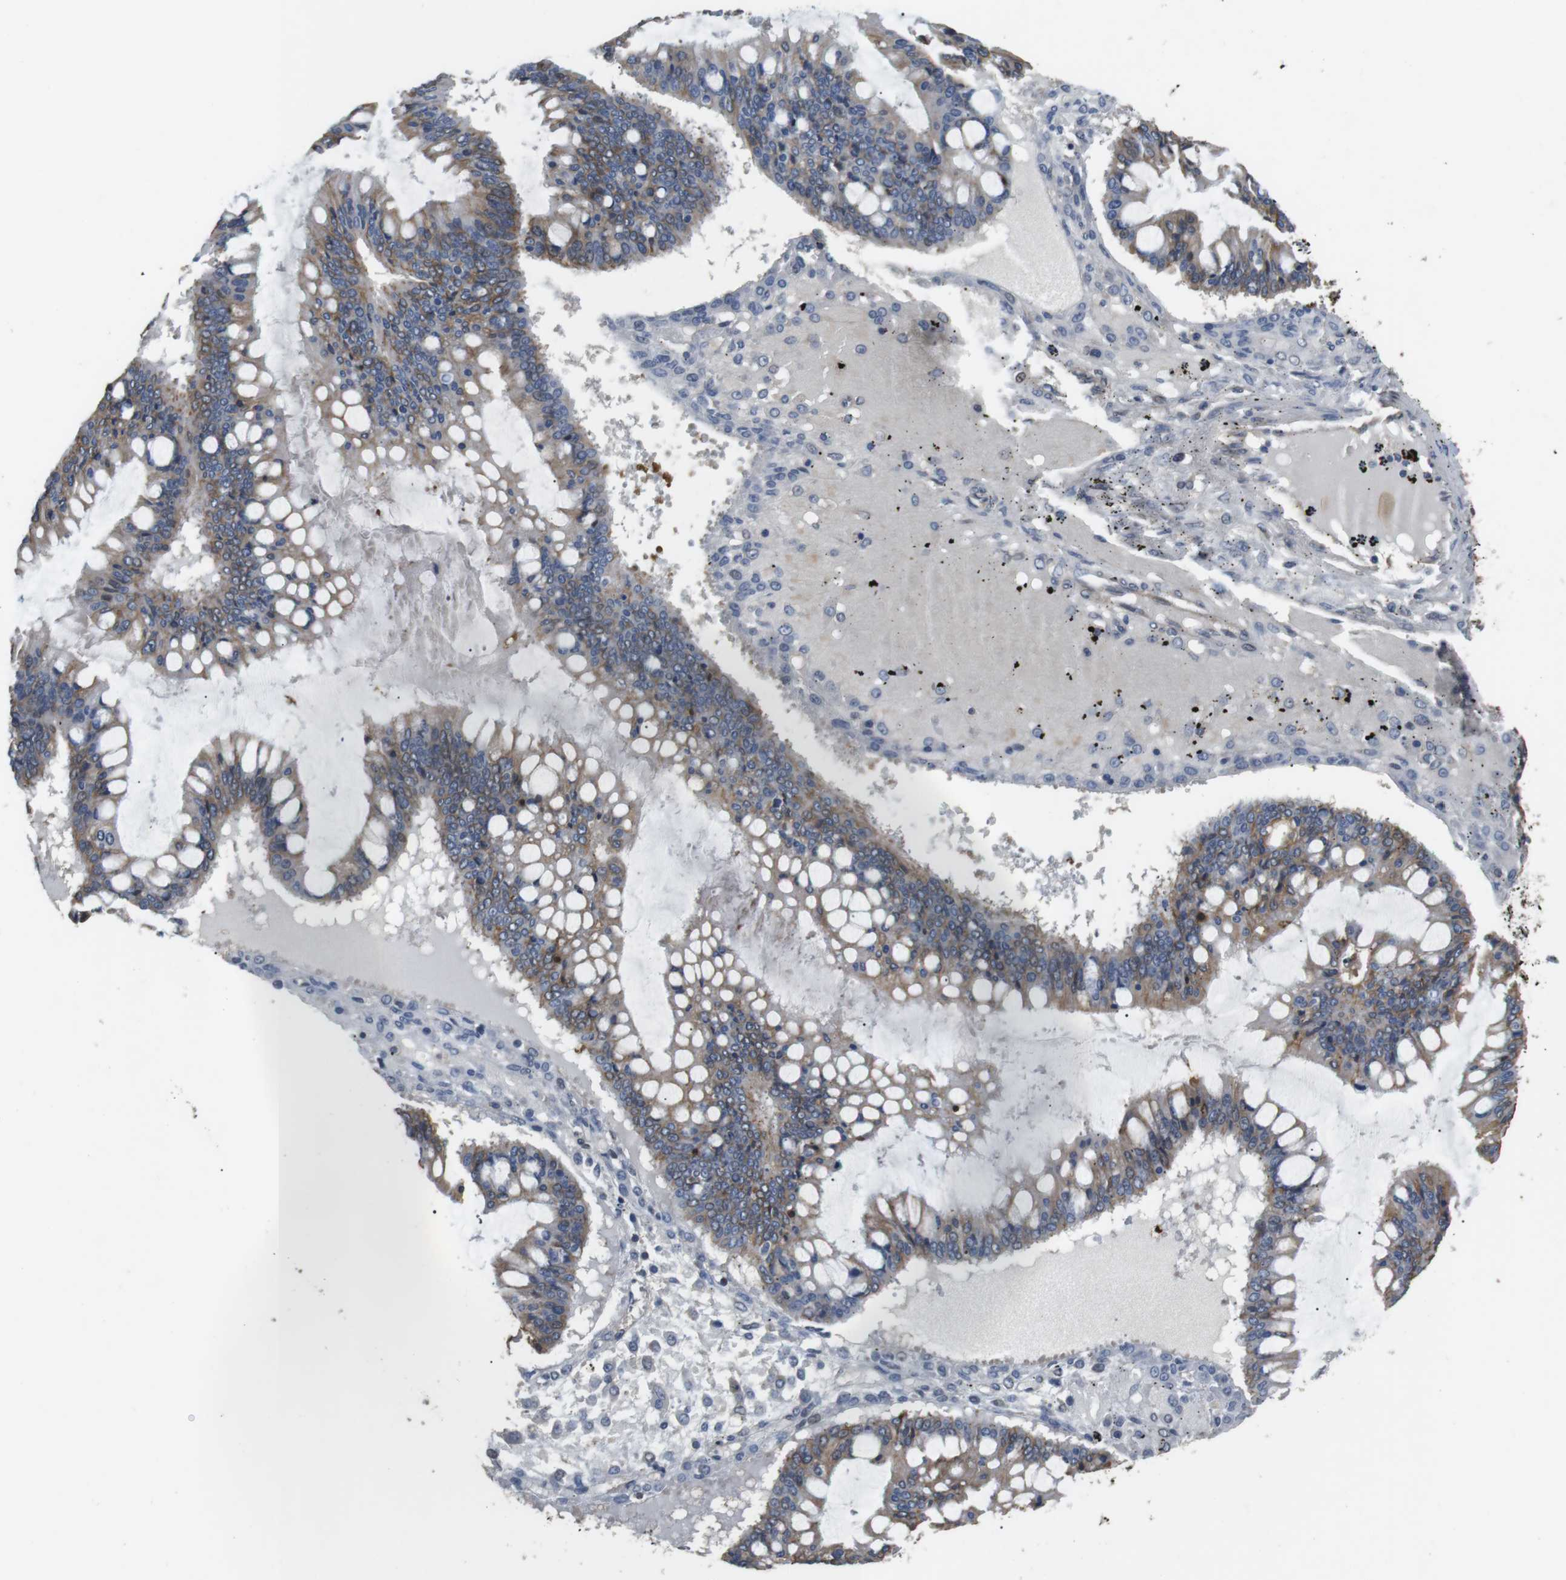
{"staining": {"intensity": "moderate", "quantity": "25%-75%", "location": "cytoplasmic/membranous"}, "tissue": "ovarian cancer", "cell_type": "Tumor cells", "image_type": "cancer", "snomed": [{"axis": "morphology", "description": "Cystadenocarcinoma, mucinous, NOS"}, {"axis": "topography", "description": "Ovary"}], "caption": "Human ovarian cancer (mucinous cystadenocarcinoma) stained with a protein marker exhibits moderate staining in tumor cells.", "gene": "ADGRL3", "patient": {"sex": "female", "age": 73}}